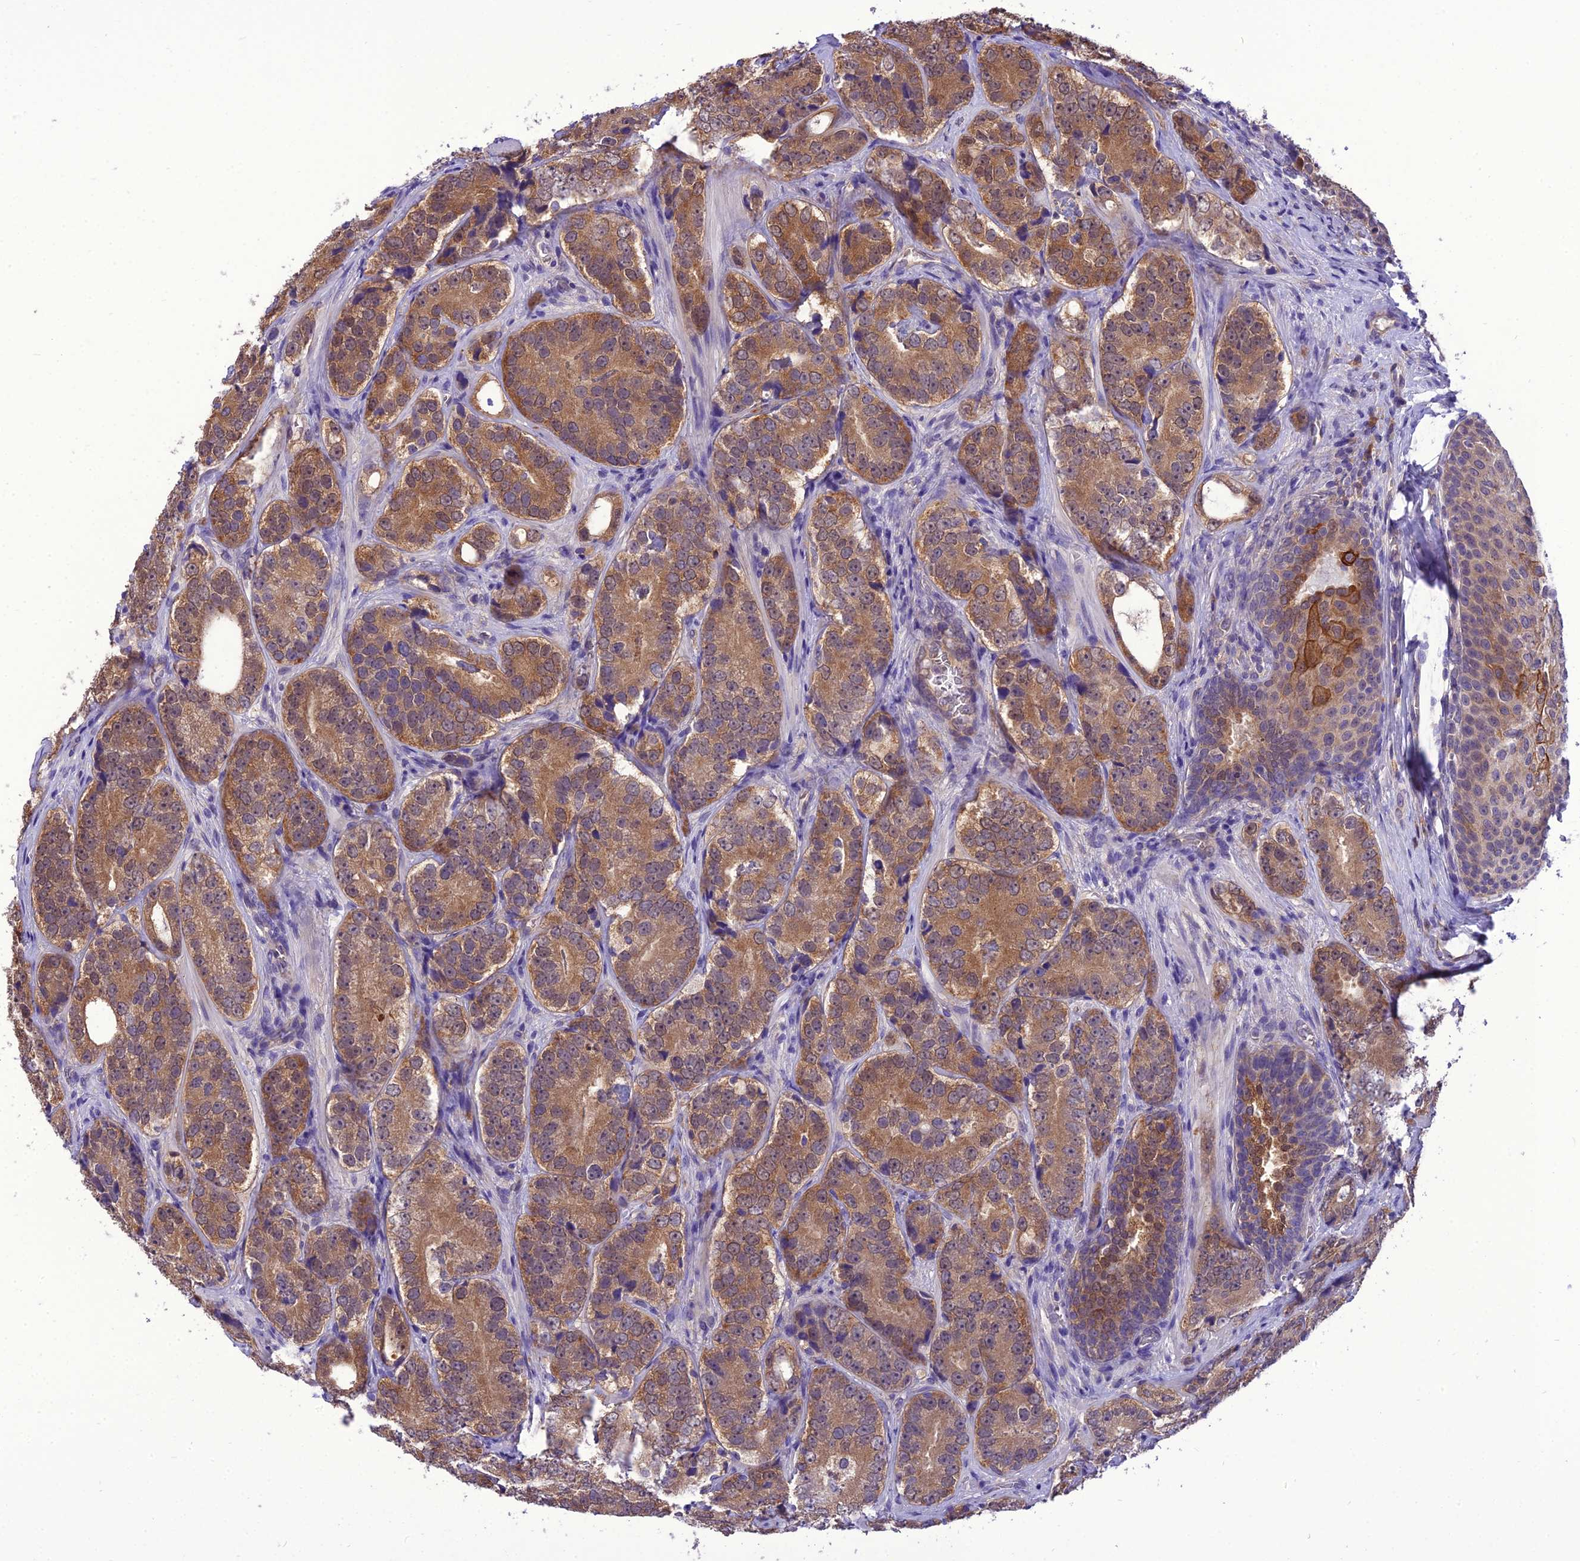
{"staining": {"intensity": "moderate", "quantity": ">75%", "location": "cytoplasmic/membranous"}, "tissue": "prostate cancer", "cell_type": "Tumor cells", "image_type": "cancer", "snomed": [{"axis": "morphology", "description": "Adenocarcinoma, High grade"}, {"axis": "topography", "description": "Prostate"}], "caption": "Immunohistochemistry (IHC) of human prostate adenocarcinoma (high-grade) demonstrates medium levels of moderate cytoplasmic/membranous expression in about >75% of tumor cells. Immunohistochemistry stains the protein in brown and the nuclei are stained blue.", "gene": "BORCS6", "patient": {"sex": "male", "age": 56}}